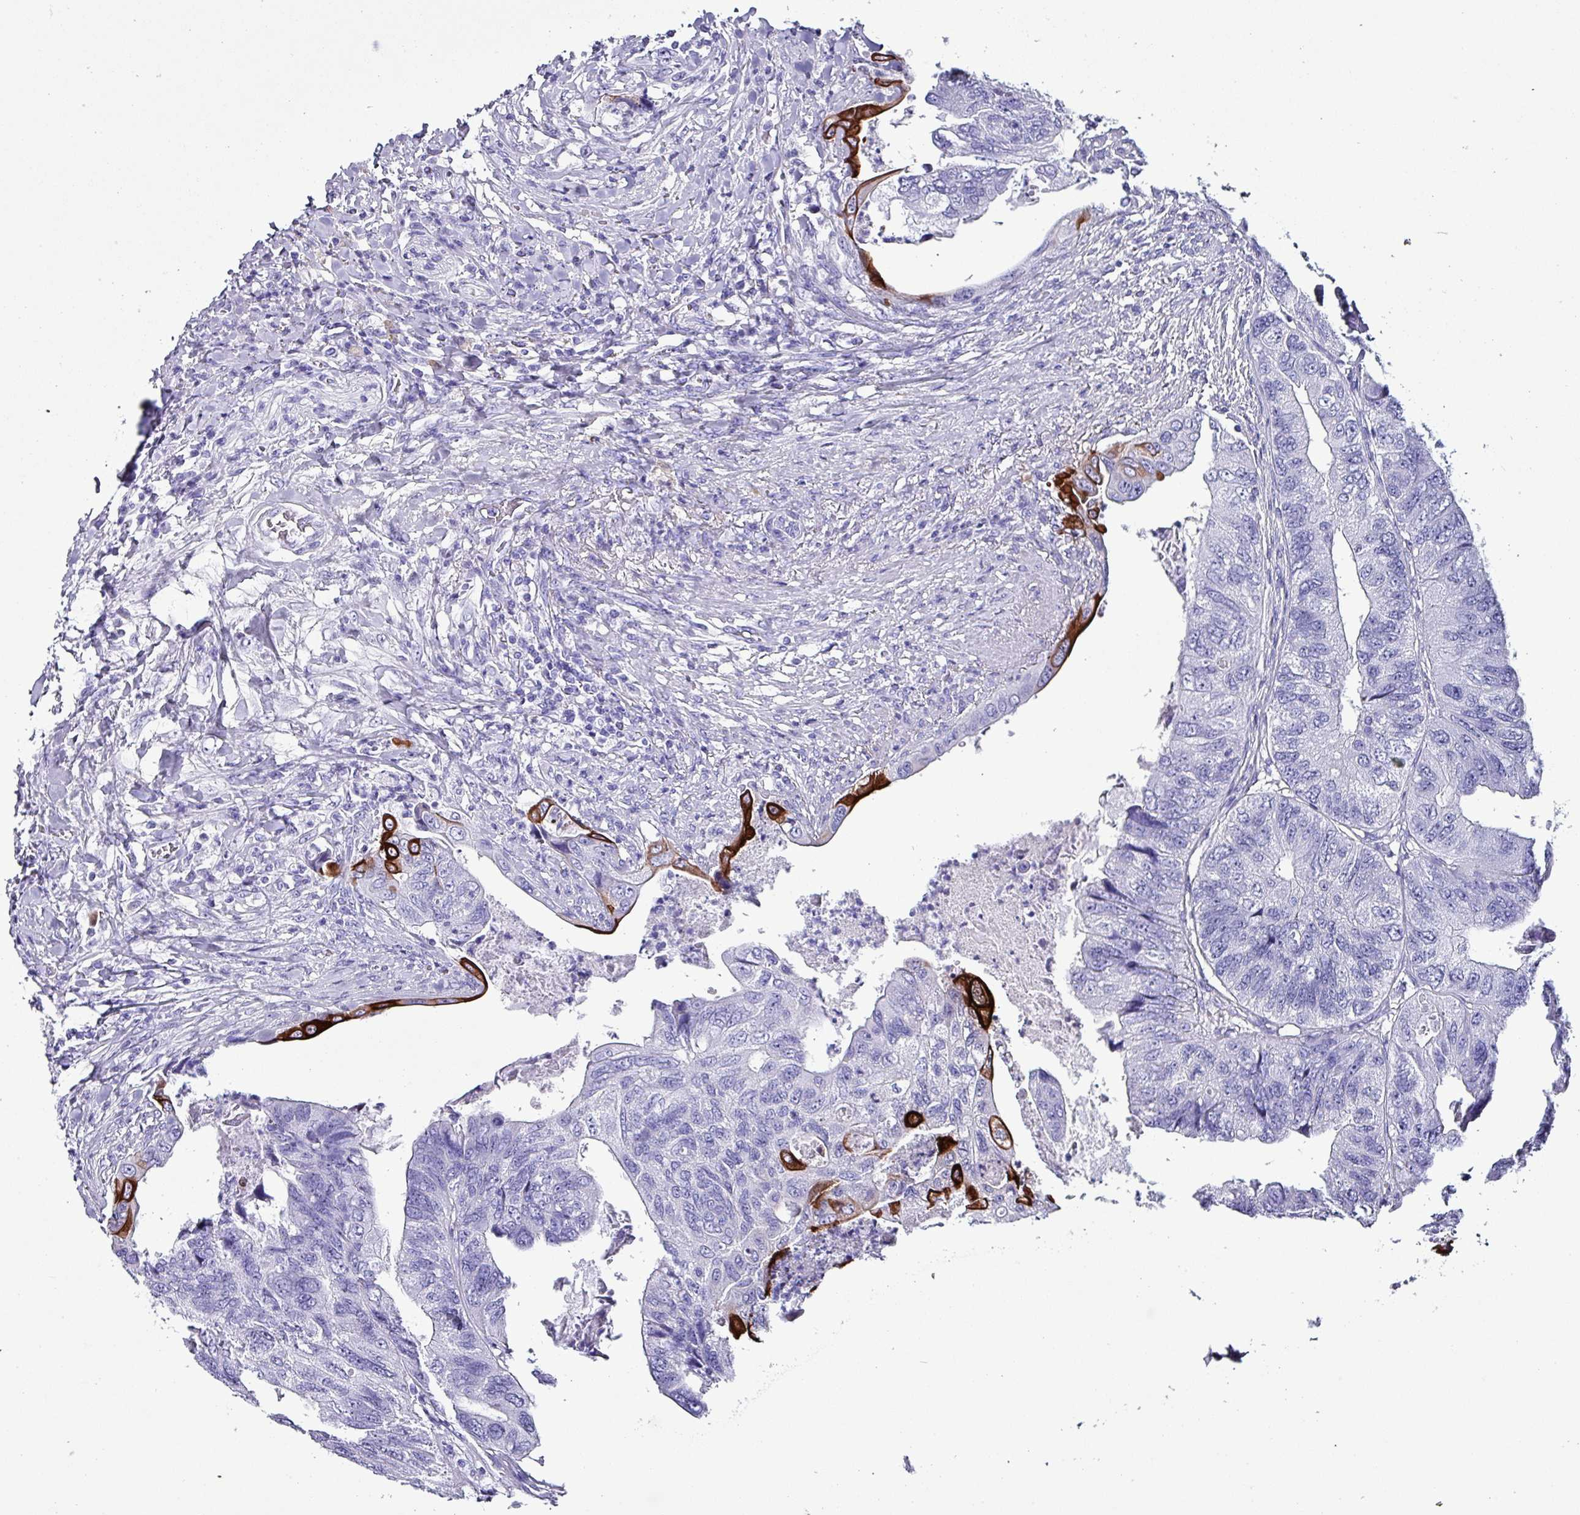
{"staining": {"intensity": "strong", "quantity": "<25%", "location": "cytoplasmic/membranous"}, "tissue": "colorectal cancer", "cell_type": "Tumor cells", "image_type": "cancer", "snomed": [{"axis": "morphology", "description": "Adenocarcinoma, NOS"}, {"axis": "topography", "description": "Rectum"}], "caption": "Protein staining by IHC demonstrates strong cytoplasmic/membranous expression in about <25% of tumor cells in colorectal cancer (adenocarcinoma).", "gene": "KRT6C", "patient": {"sex": "male", "age": 63}}